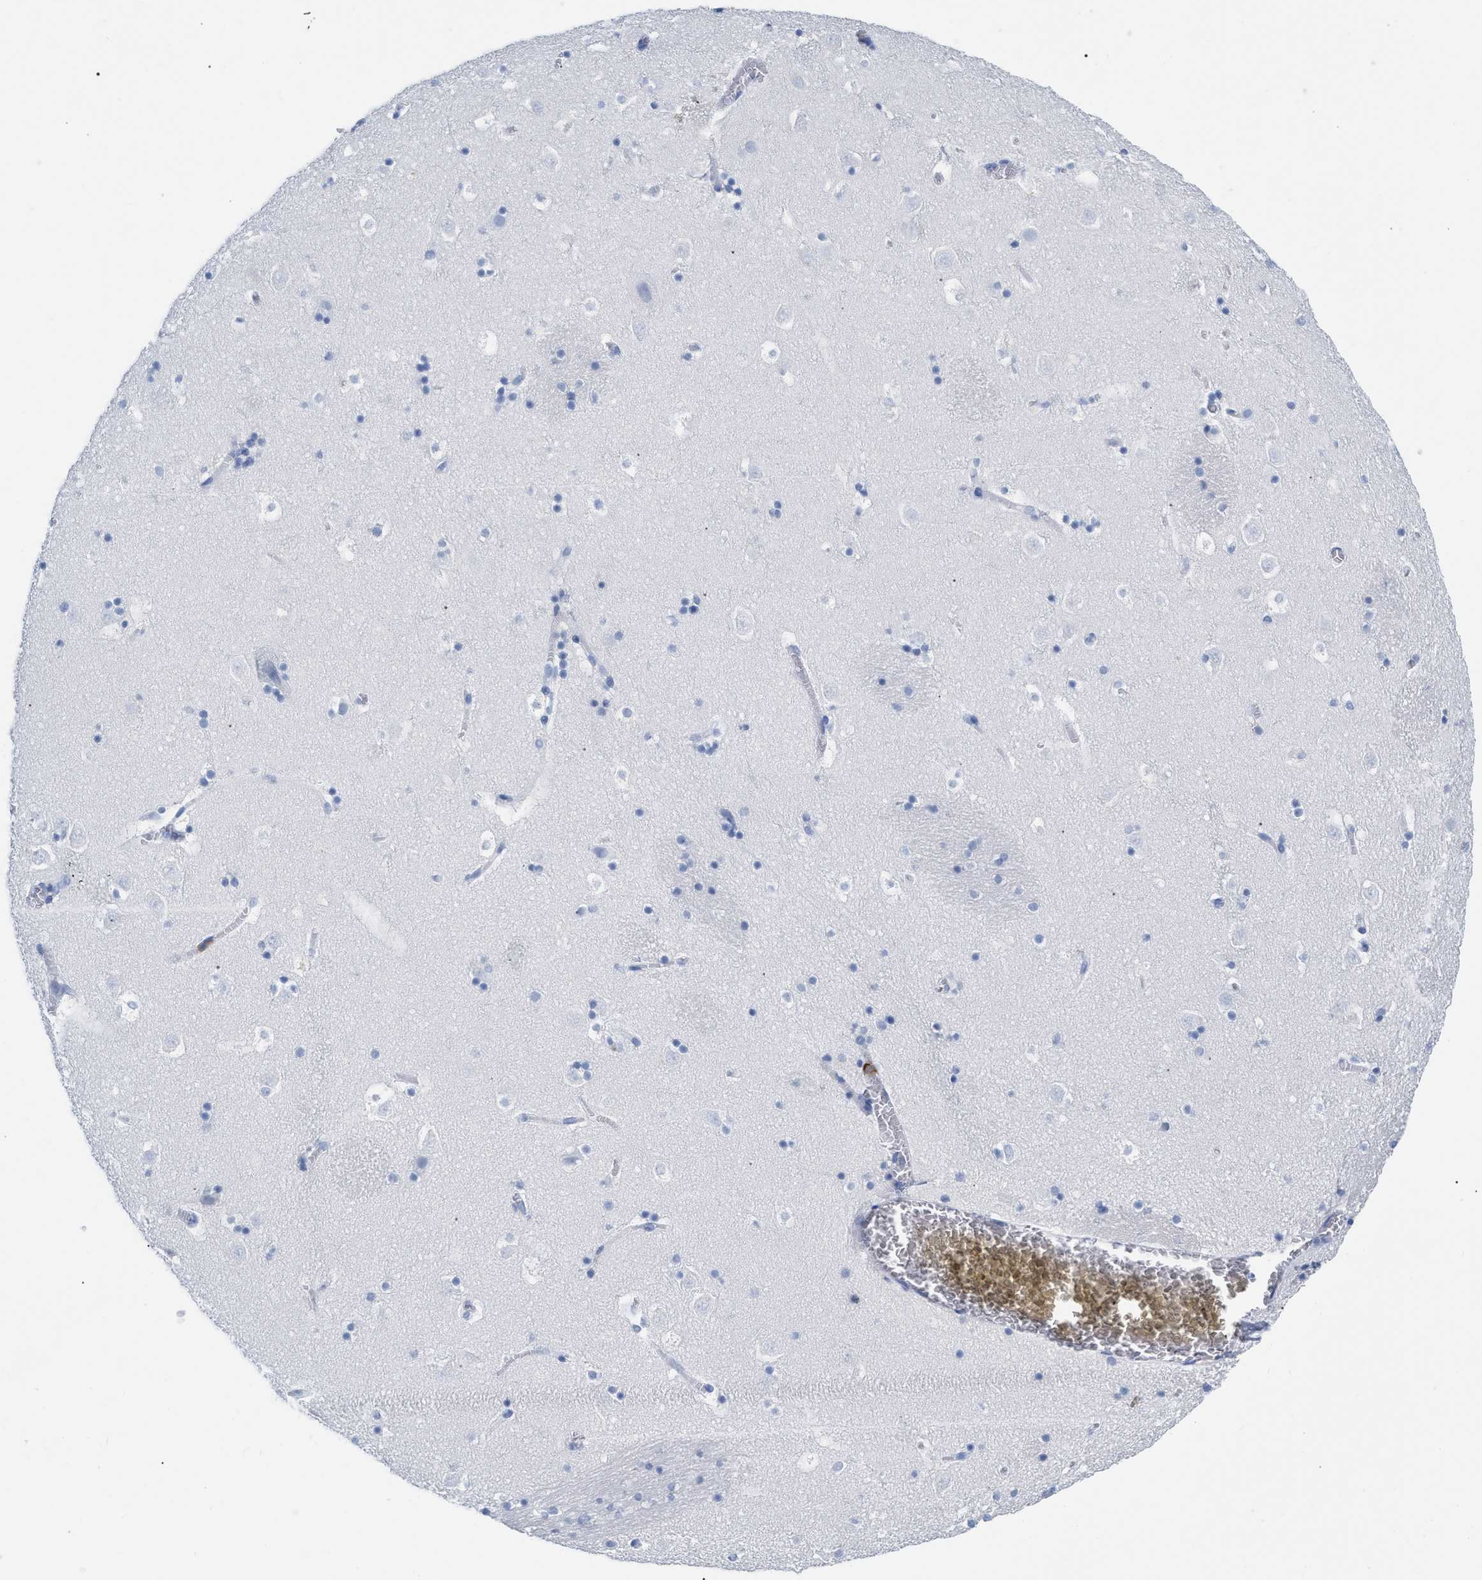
{"staining": {"intensity": "negative", "quantity": "none", "location": "none"}, "tissue": "caudate", "cell_type": "Glial cells", "image_type": "normal", "snomed": [{"axis": "morphology", "description": "Normal tissue, NOS"}, {"axis": "topography", "description": "Lateral ventricle wall"}], "caption": "Protein analysis of unremarkable caudate shows no significant staining in glial cells. The staining was performed using DAB (3,3'-diaminobenzidine) to visualize the protein expression in brown, while the nuclei were stained in blue with hematoxylin (Magnification: 20x).", "gene": "CD5", "patient": {"sex": "male", "age": 45}}